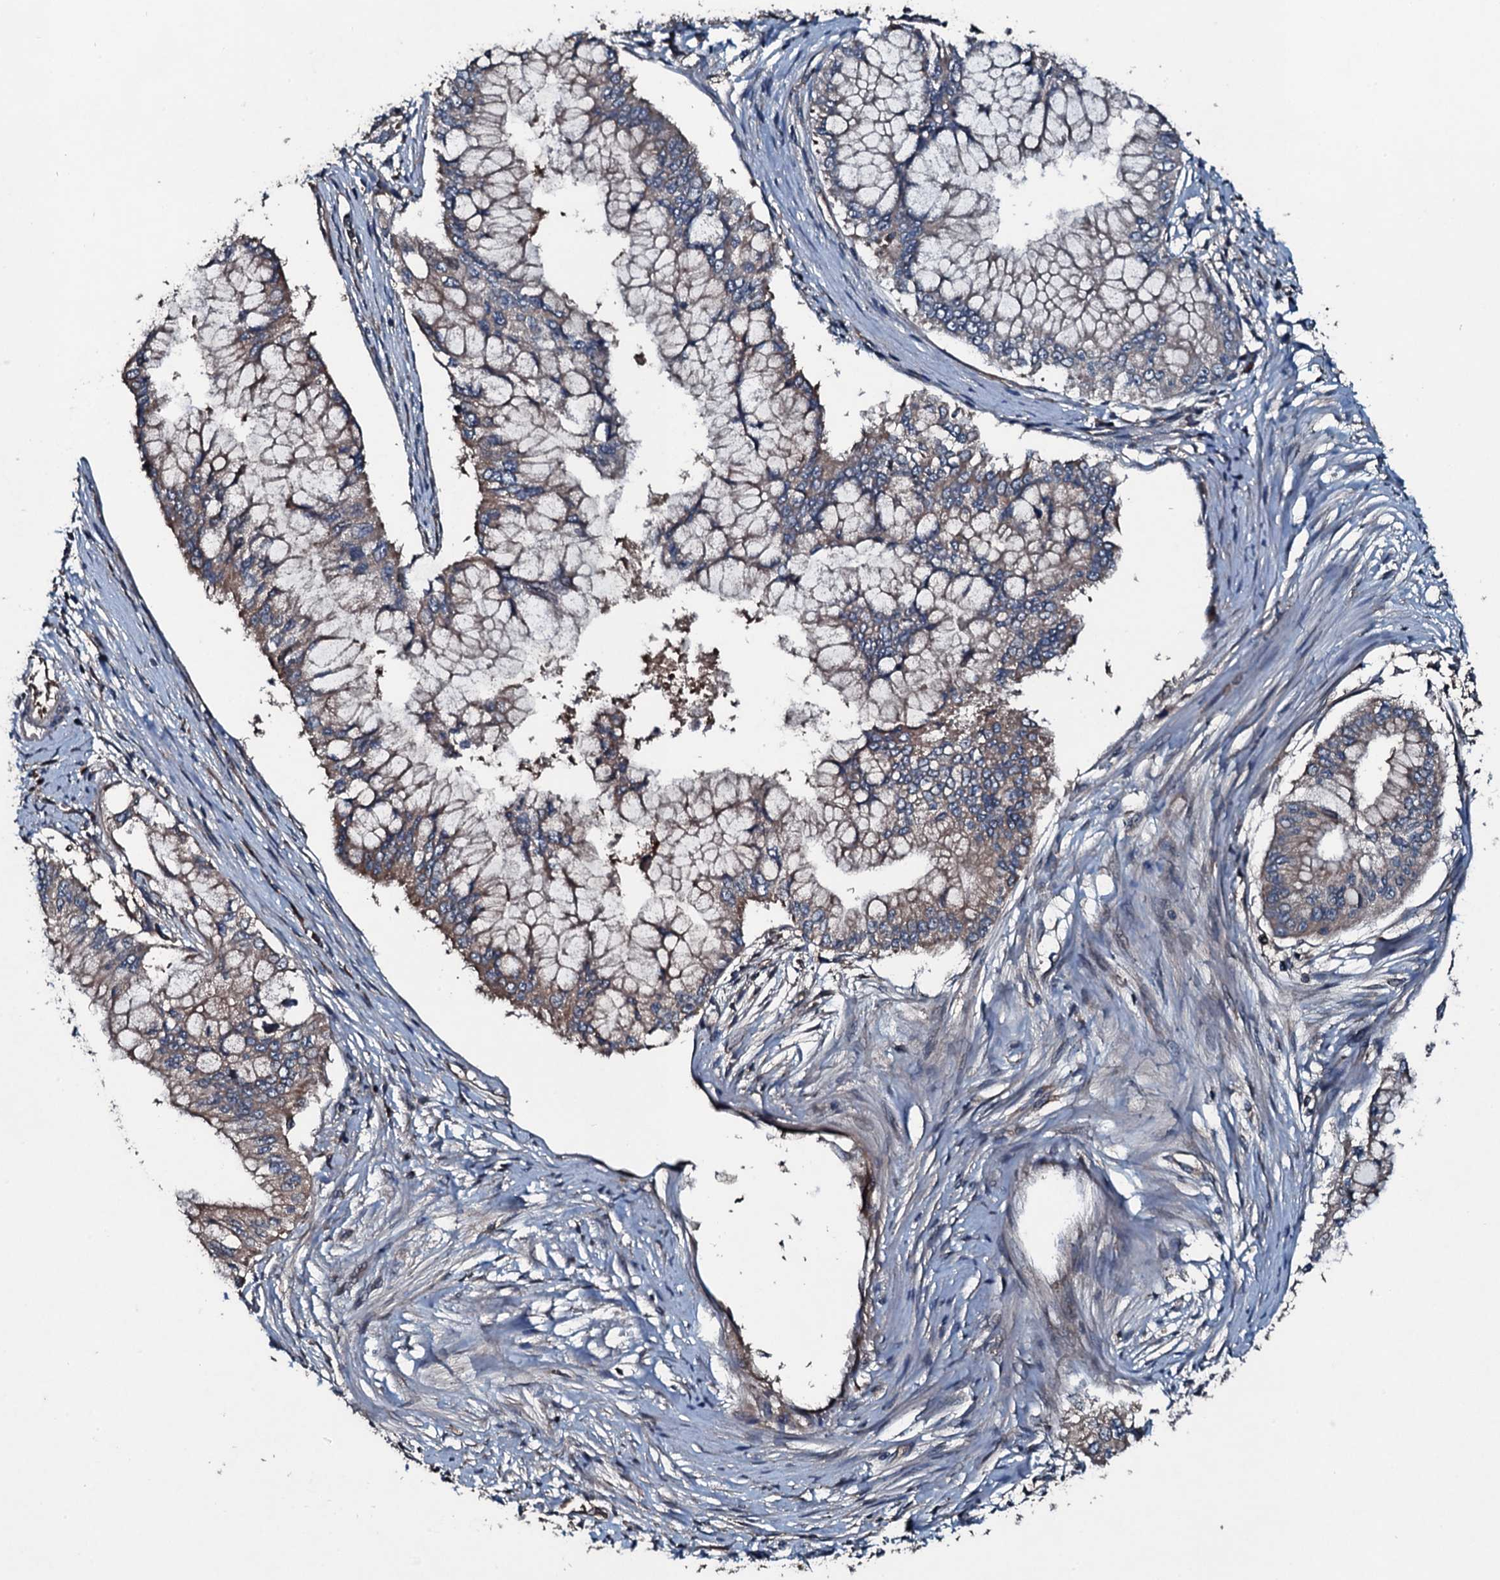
{"staining": {"intensity": "weak", "quantity": ">75%", "location": "cytoplasmic/membranous"}, "tissue": "pancreatic cancer", "cell_type": "Tumor cells", "image_type": "cancer", "snomed": [{"axis": "morphology", "description": "Adenocarcinoma, NOS"}, {"axis": "topography", "description": "Pancreas"}], "caption": "Protein analysis of pancreatic adenocarcinoma tissue reveals weak cytoplasmic/membranous staining in about >75% of tumor cells.", "gene": "AARS1", "patient": {"sex": "male", "age": 46}}